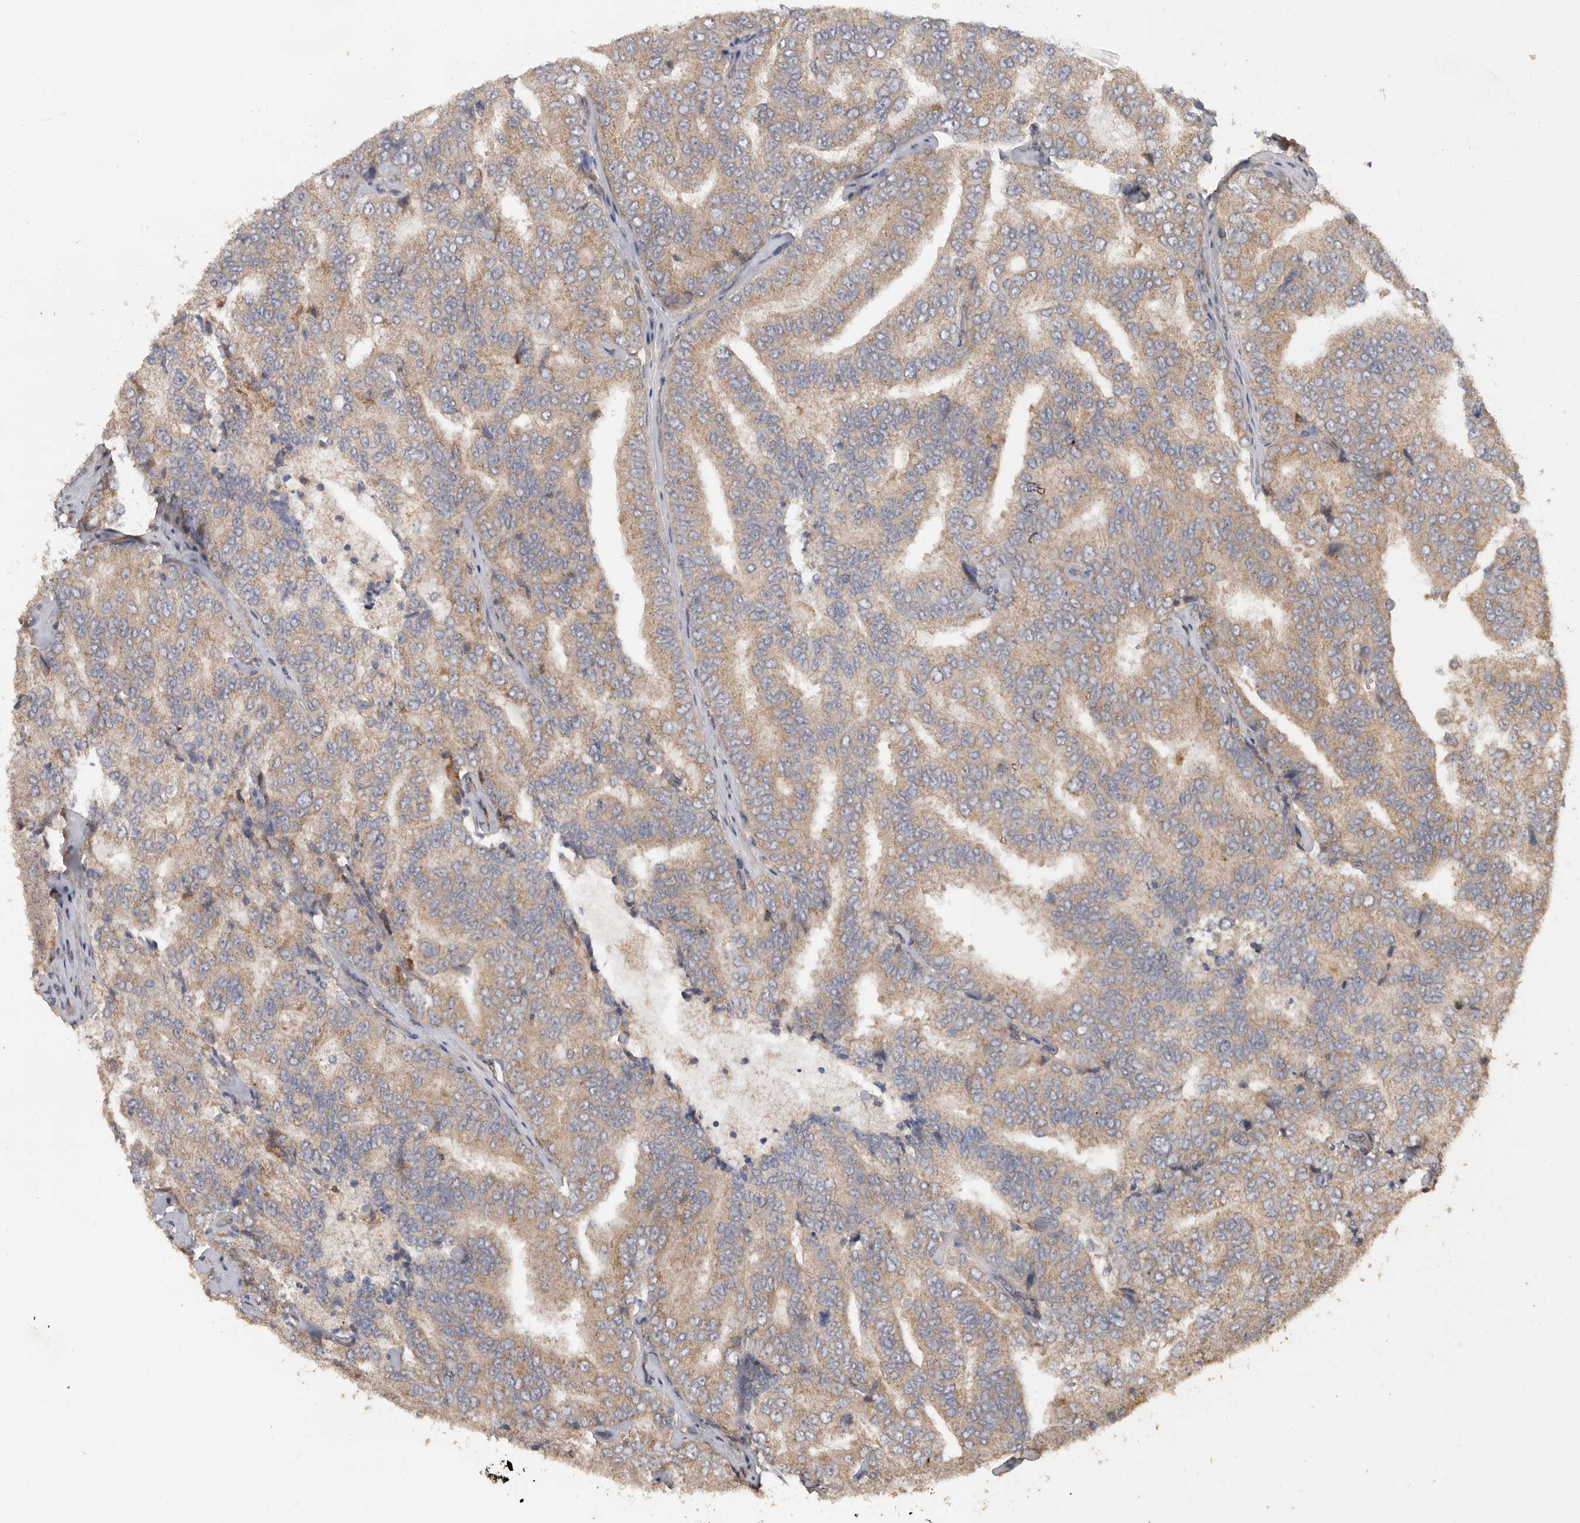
{"staining": {"intensity": "moderate", "quantity": ">75%", "location": "cytoplasmic/membranous"}, "tissue": "prostate cancer", "cell_type": "Tumor cells", "image_type": "cancer", "snomed": [{"axis": "morphology", "description": "Adenocarcinoma, High grade"}, {"axis": "topography", "description": "Prostate"}], "caption": "A brown stain labels moderate cytoplasmic/membranous staining of a protein in high-grade adenocarcinoma (prostate) tumor cells.", "gene": "PODXL2", "patient": {"sex": "male", "age": 58}}